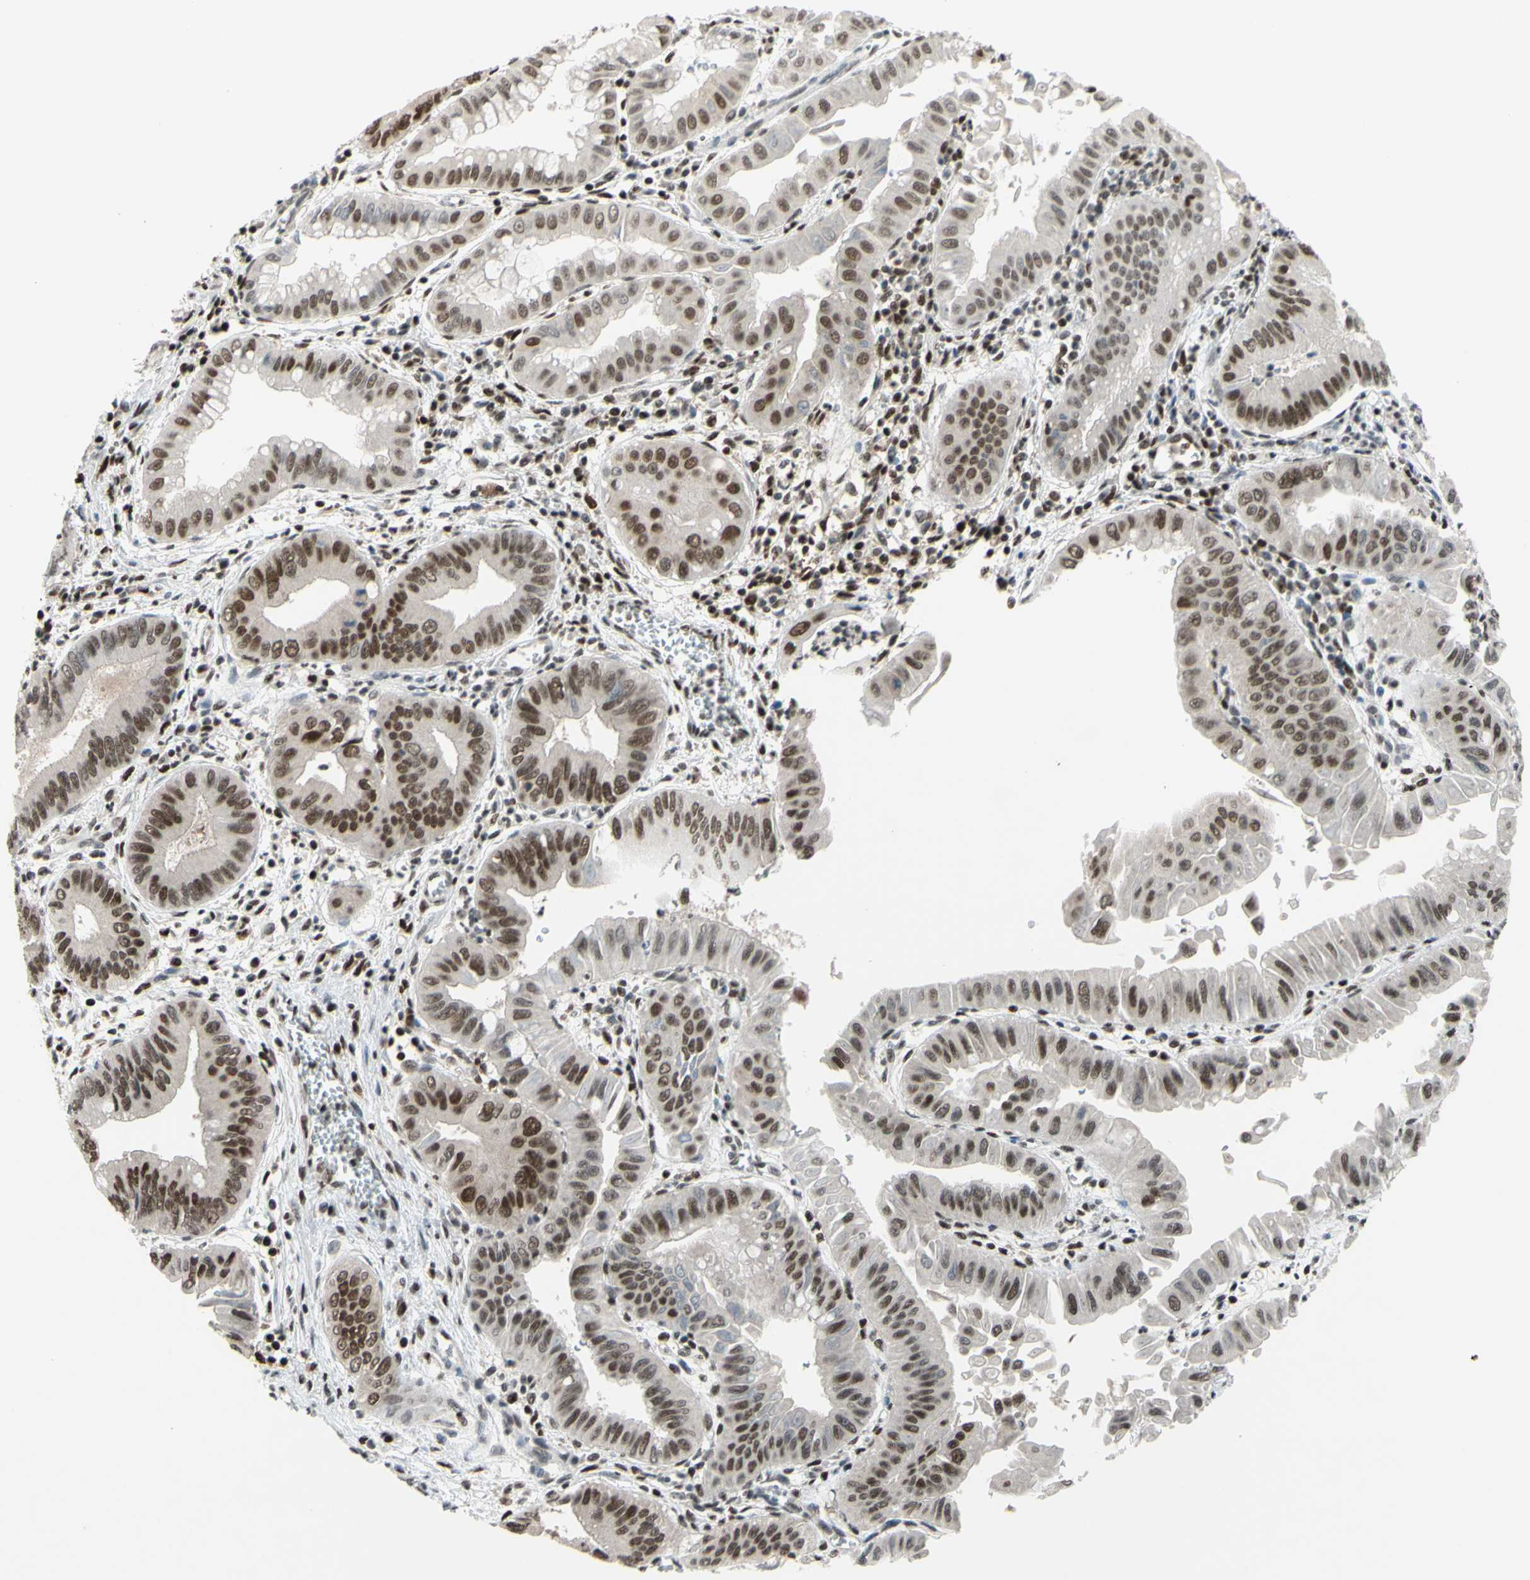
{"staining": {"intensity": "moderate", "quantity": ">75%", "location": "cytoplasmic/membranous,nuclear"}, "tissue": "pancreatic cancer", "cell_type": "Tumor cells", "image_type": "cancer", "snomed": [{"axis": "morphology", "description": "Normal tissue, NOS"}, {"axis": "topography", "description": "Lymph node"}], "caption": "Human pancreatic cancer stained with a brown dye reveals moderate cytoplasmic/membranous and nuclear positive positivity in about >75% of tumor cells.", "gene": "FKBP5", "patient": {"sex": "male", "age": 50}}